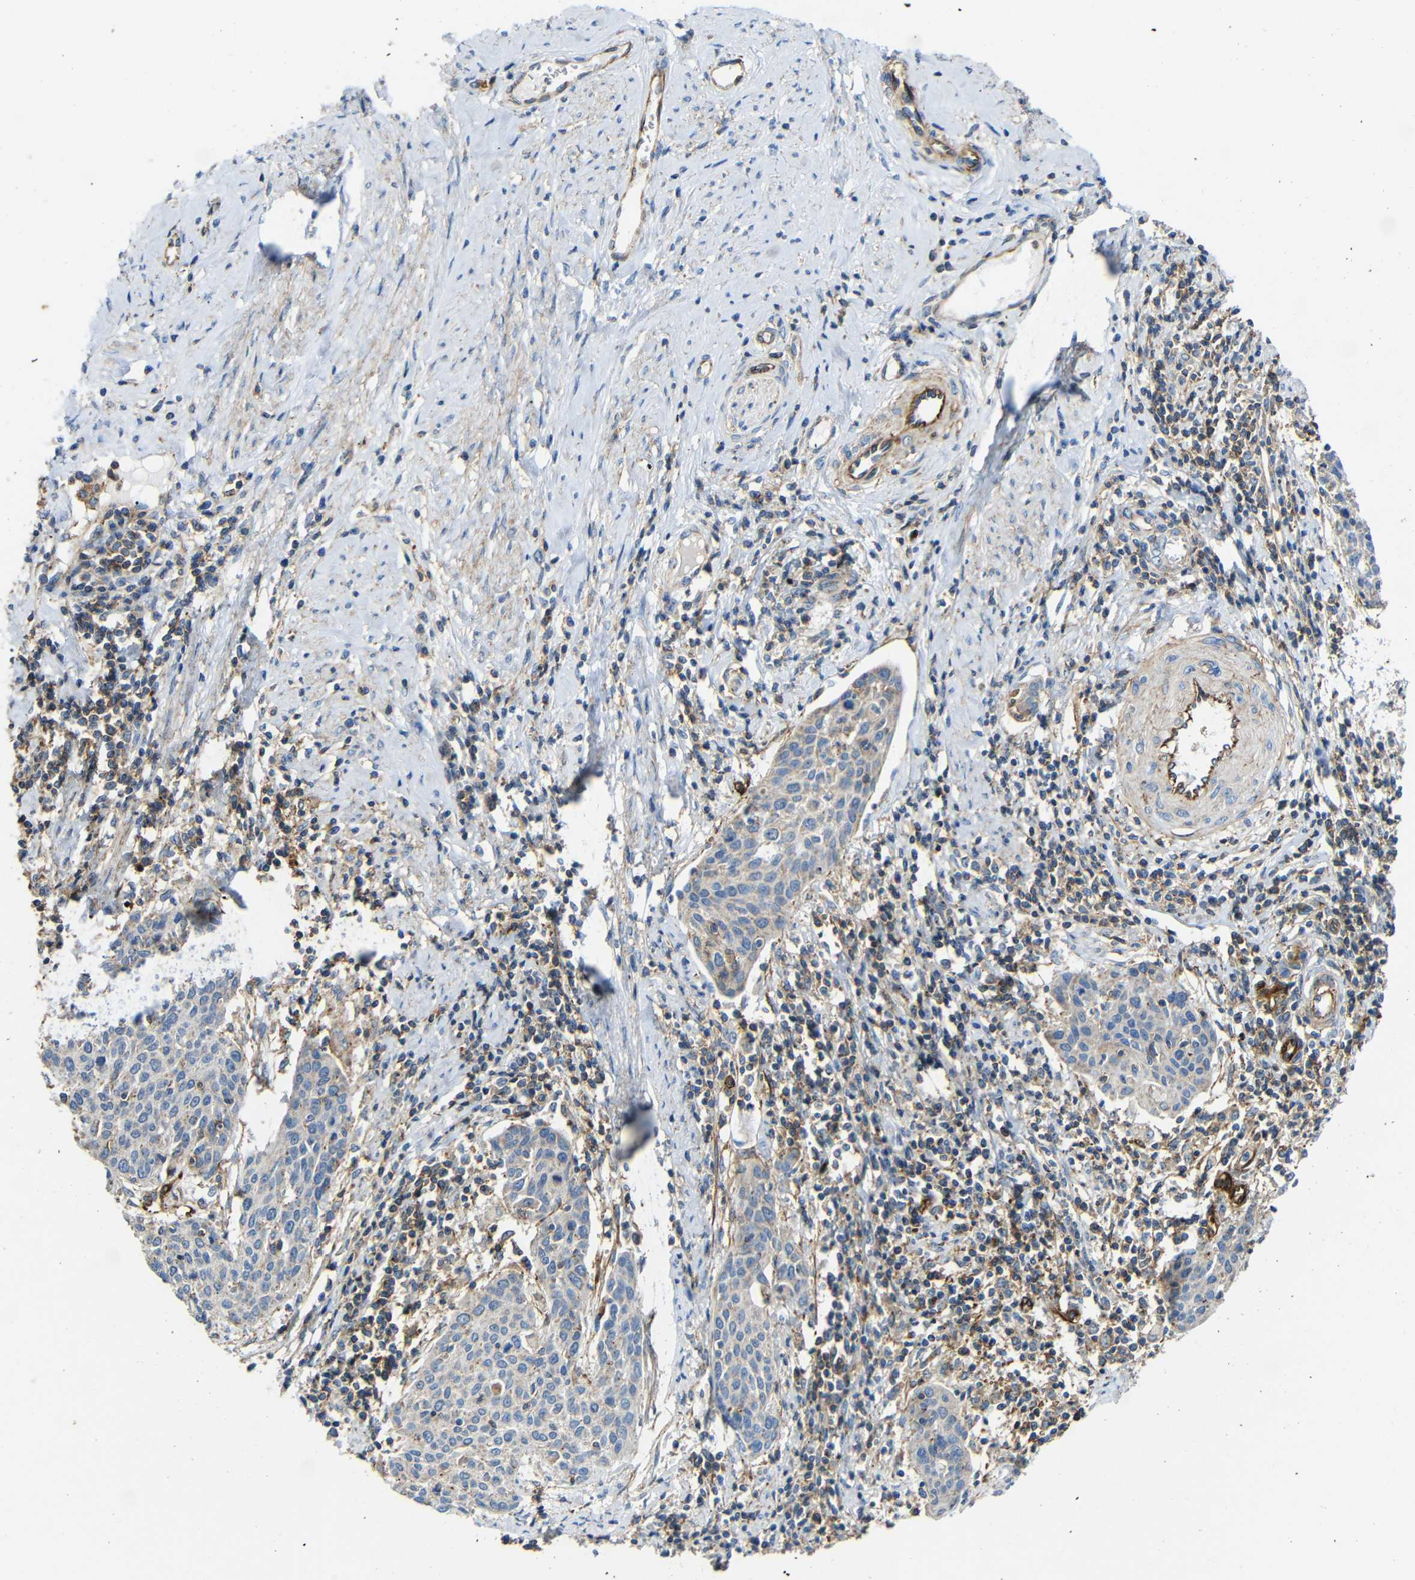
{"staining": {"intensity": "weak", "quantity": "<25%", "location": "cytoplasmic/membranous"}, "tissue": "cervical cancer", "cell_type": "Tumor cells", "image_type": "cancer", "snomed": [{"axis": "morphology", "description": "Squamous cell carcinoma, NOS"}, {"axis": "topography", "description": "Cervix"}], "caption": "Immunohistochemistry histopathology image of human squamous cell carcinoma (cervical) stained for a protein (brown), which reveals no staining in tumor cells.", "gene": "IGSF10", "patient": {"sex": "female", "age": 38}}